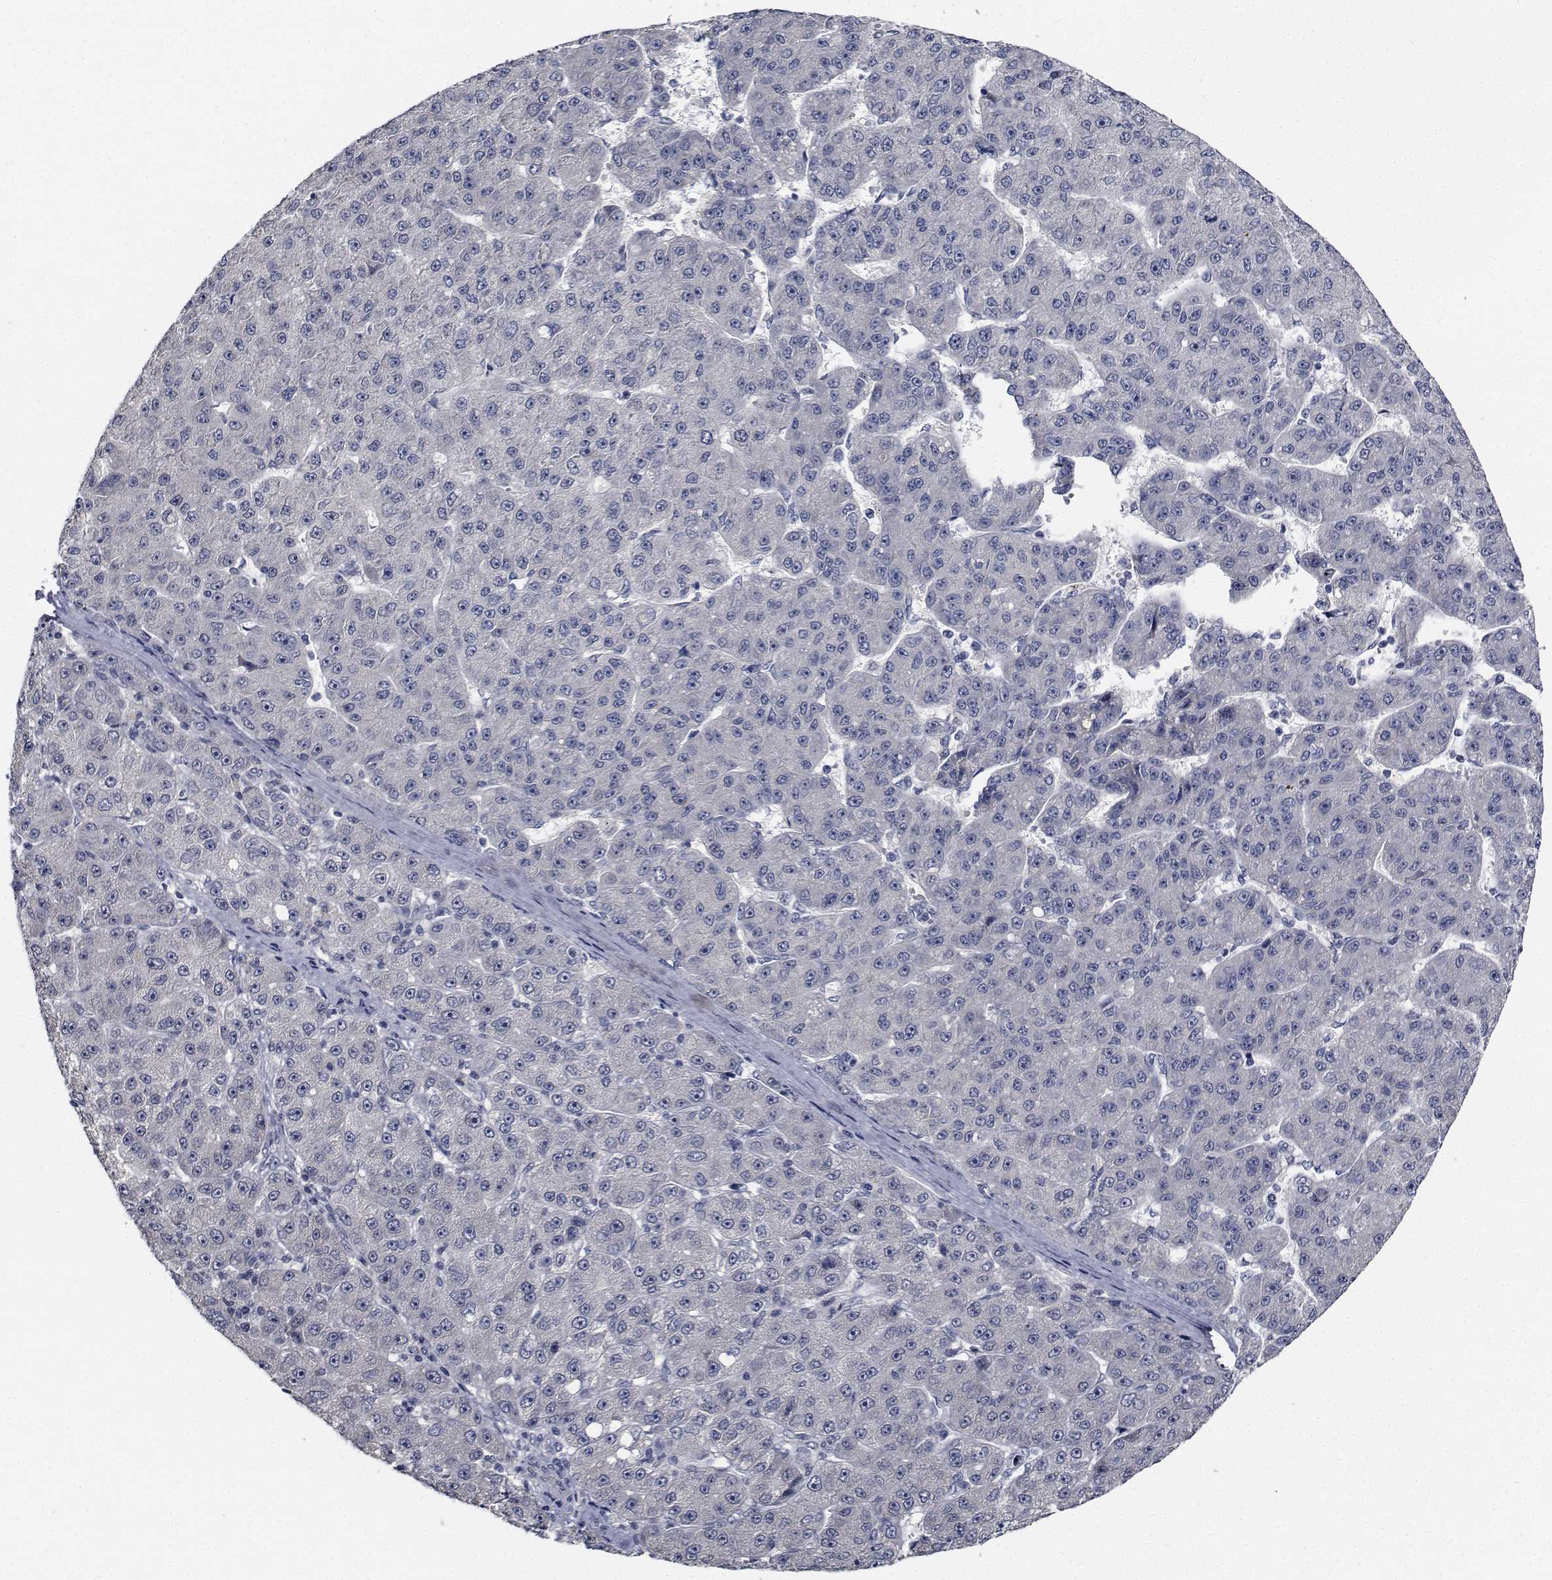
{"staining": {"intensity": "negative", "quantity": "none", "location": "none"}, "tissue": "liver cancer", "cell_type": "Tumor cells", "image_type": "cancer", "snomed": [{"axis": "morphology", "description": "Carcinoma, Hepatocellular, NOS"}, {"axis": "topography", "description": "Liver"}], "caption": "Liver cancer was stained to show a protein in brown. There is no significant positivity in tumor cells.", "gene": "NVL", "patient": {"sex": "male", "age": 67}}